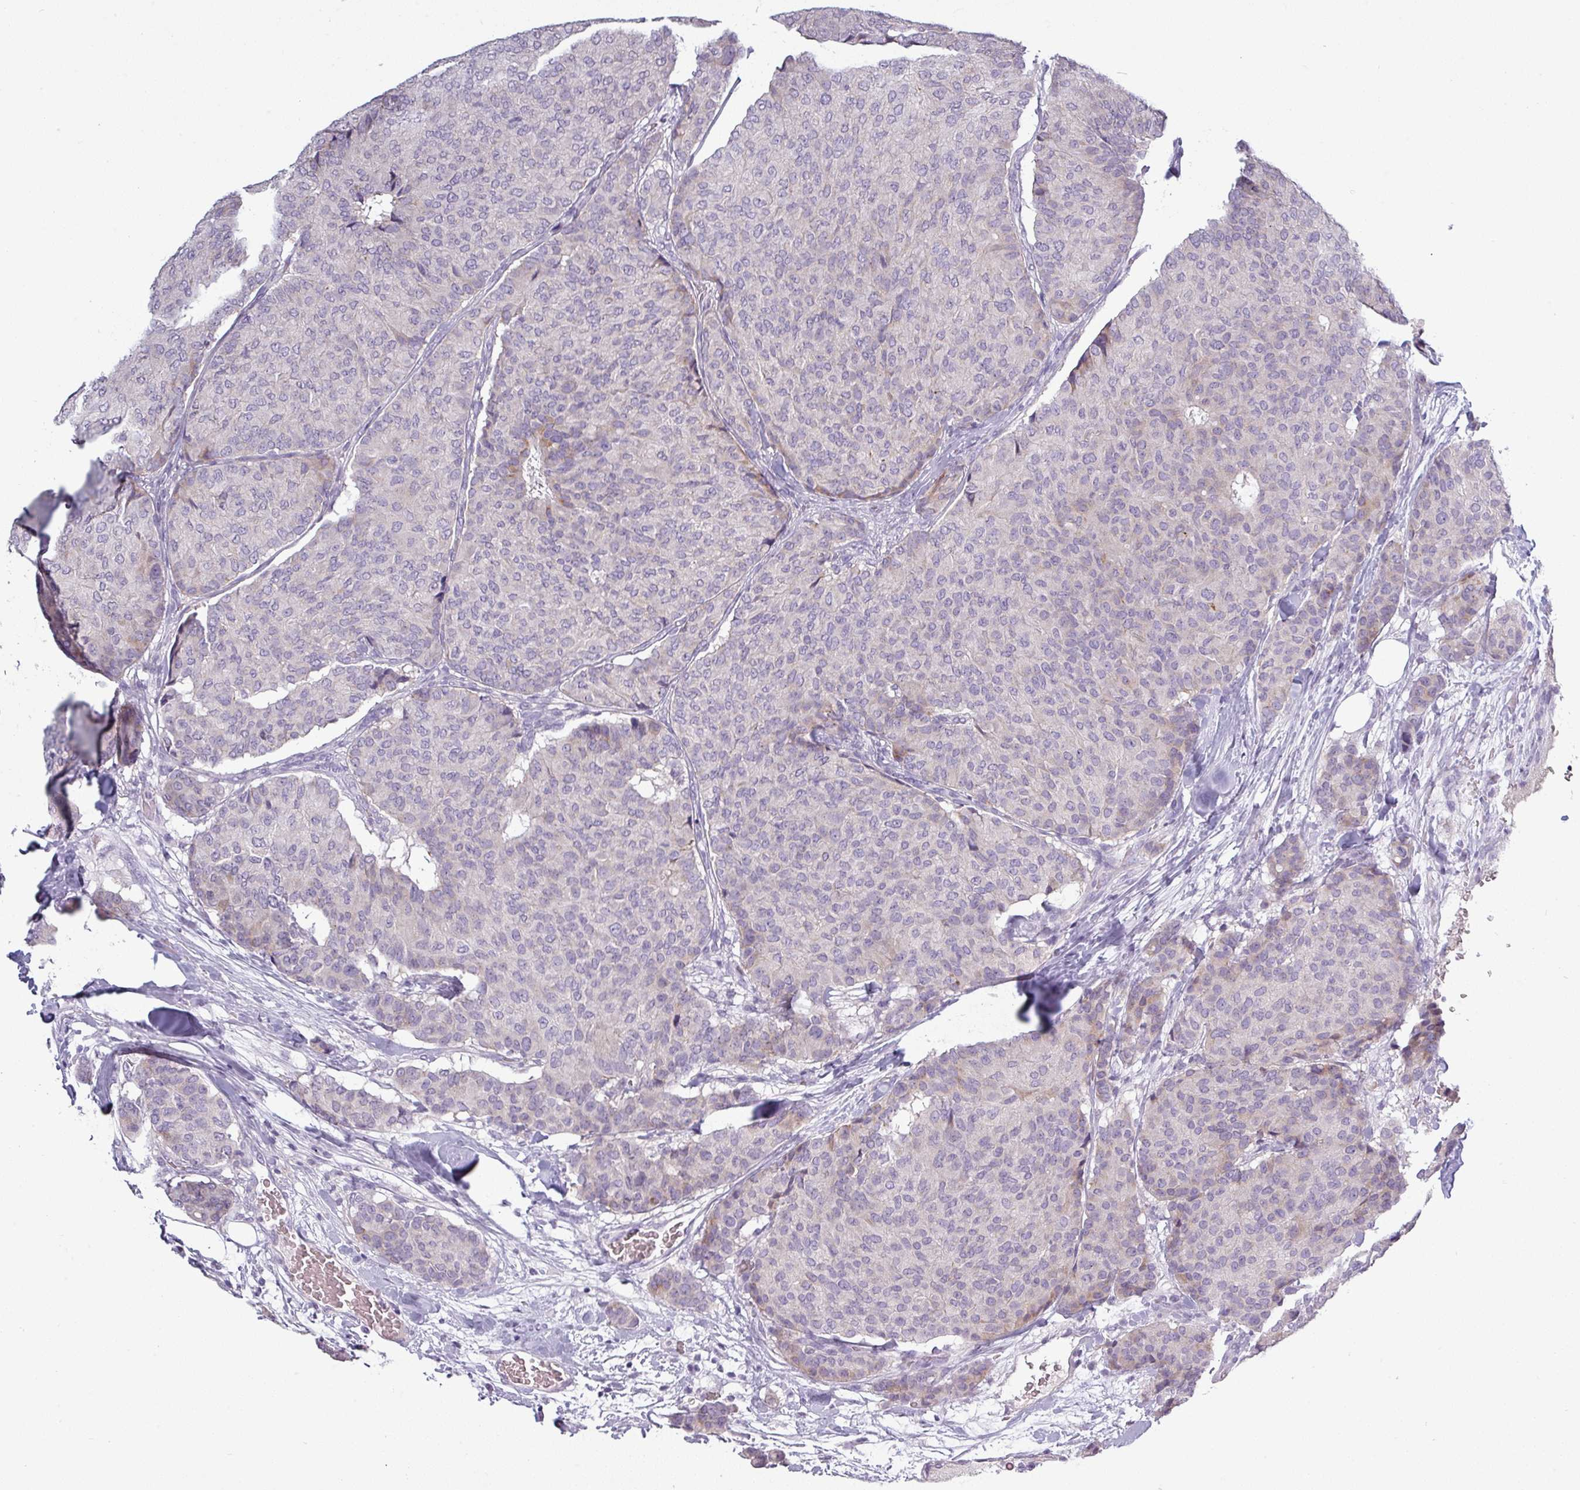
{"staining": {"intensity": "negative", "quantity": "none", "location": "none"}, "tissue": "breast cancer", "cell_type": "Tumor cells", "image_type": "cancer", "snomed": [{"axis": "morphology", "description": "Duct carcinoma"}, {"axis": "topography", "description": "Breast"}], "caption": "Immunohistochemistry micrograph of breast intraductal carcinoma stained for a protein (brown), which demonstrates no expression in tumor cells.", "gene": "SLC26A9", "patient": {"sex": "female", "age": 75}}